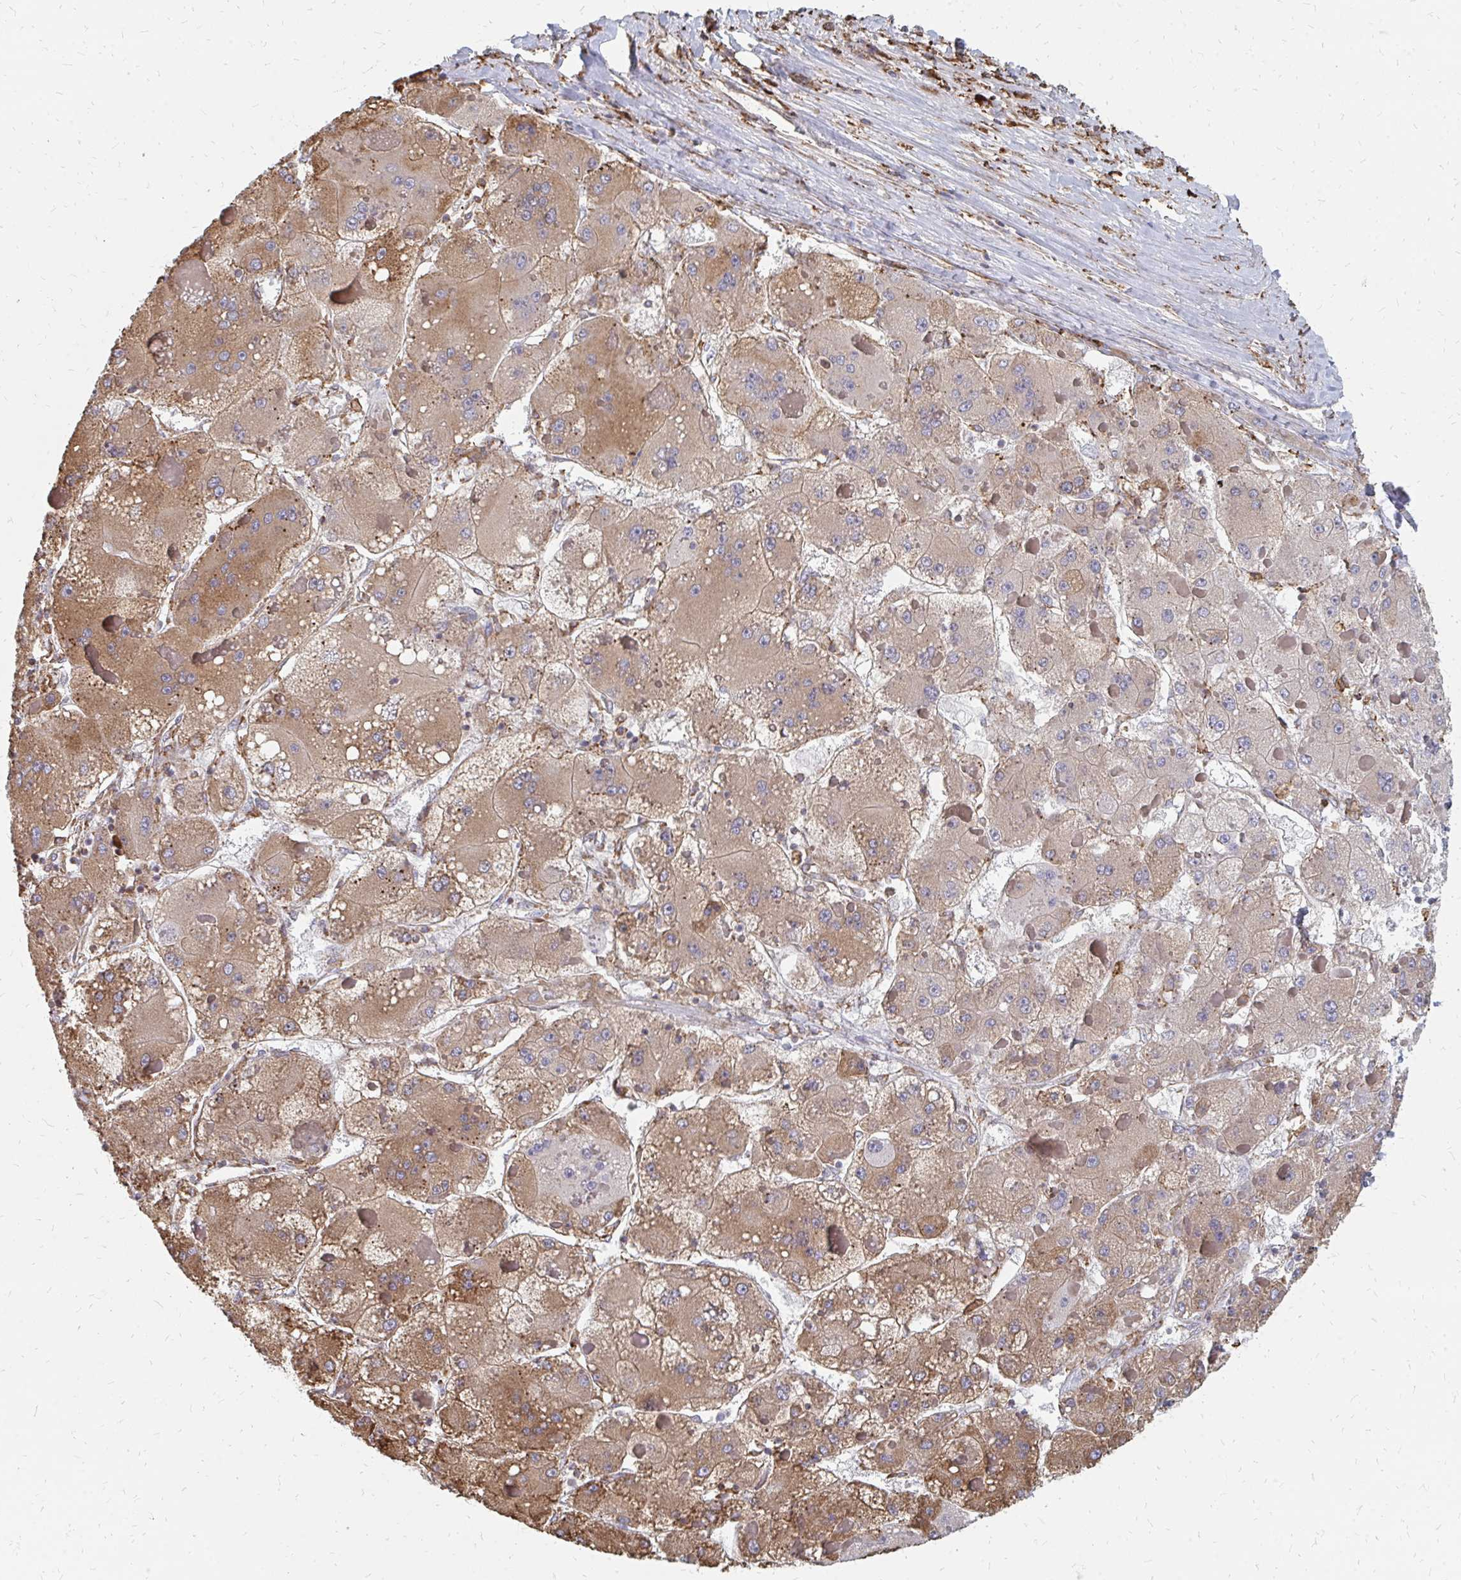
{"staining": {"intensity": "moderate", "quantity": ">75%", "location": "cytoplasmic/membranous"}, "tissue": "liver cancer", "cell_type": "Tumor cells", "image_type": "cancer", "snomed": [{"axis": "morphology", "description": "Carcinoma, Hepatocellular, NOS"}, {"axis": "topography", "description": "Liver"}], "caption": "Moderate cytoplasmic/membranous protein positivity is seen in about >75% of tumor cells in liver cancer.", "gene": "PPP1R13L", "patient": {"sex": "female", "age": 73}}